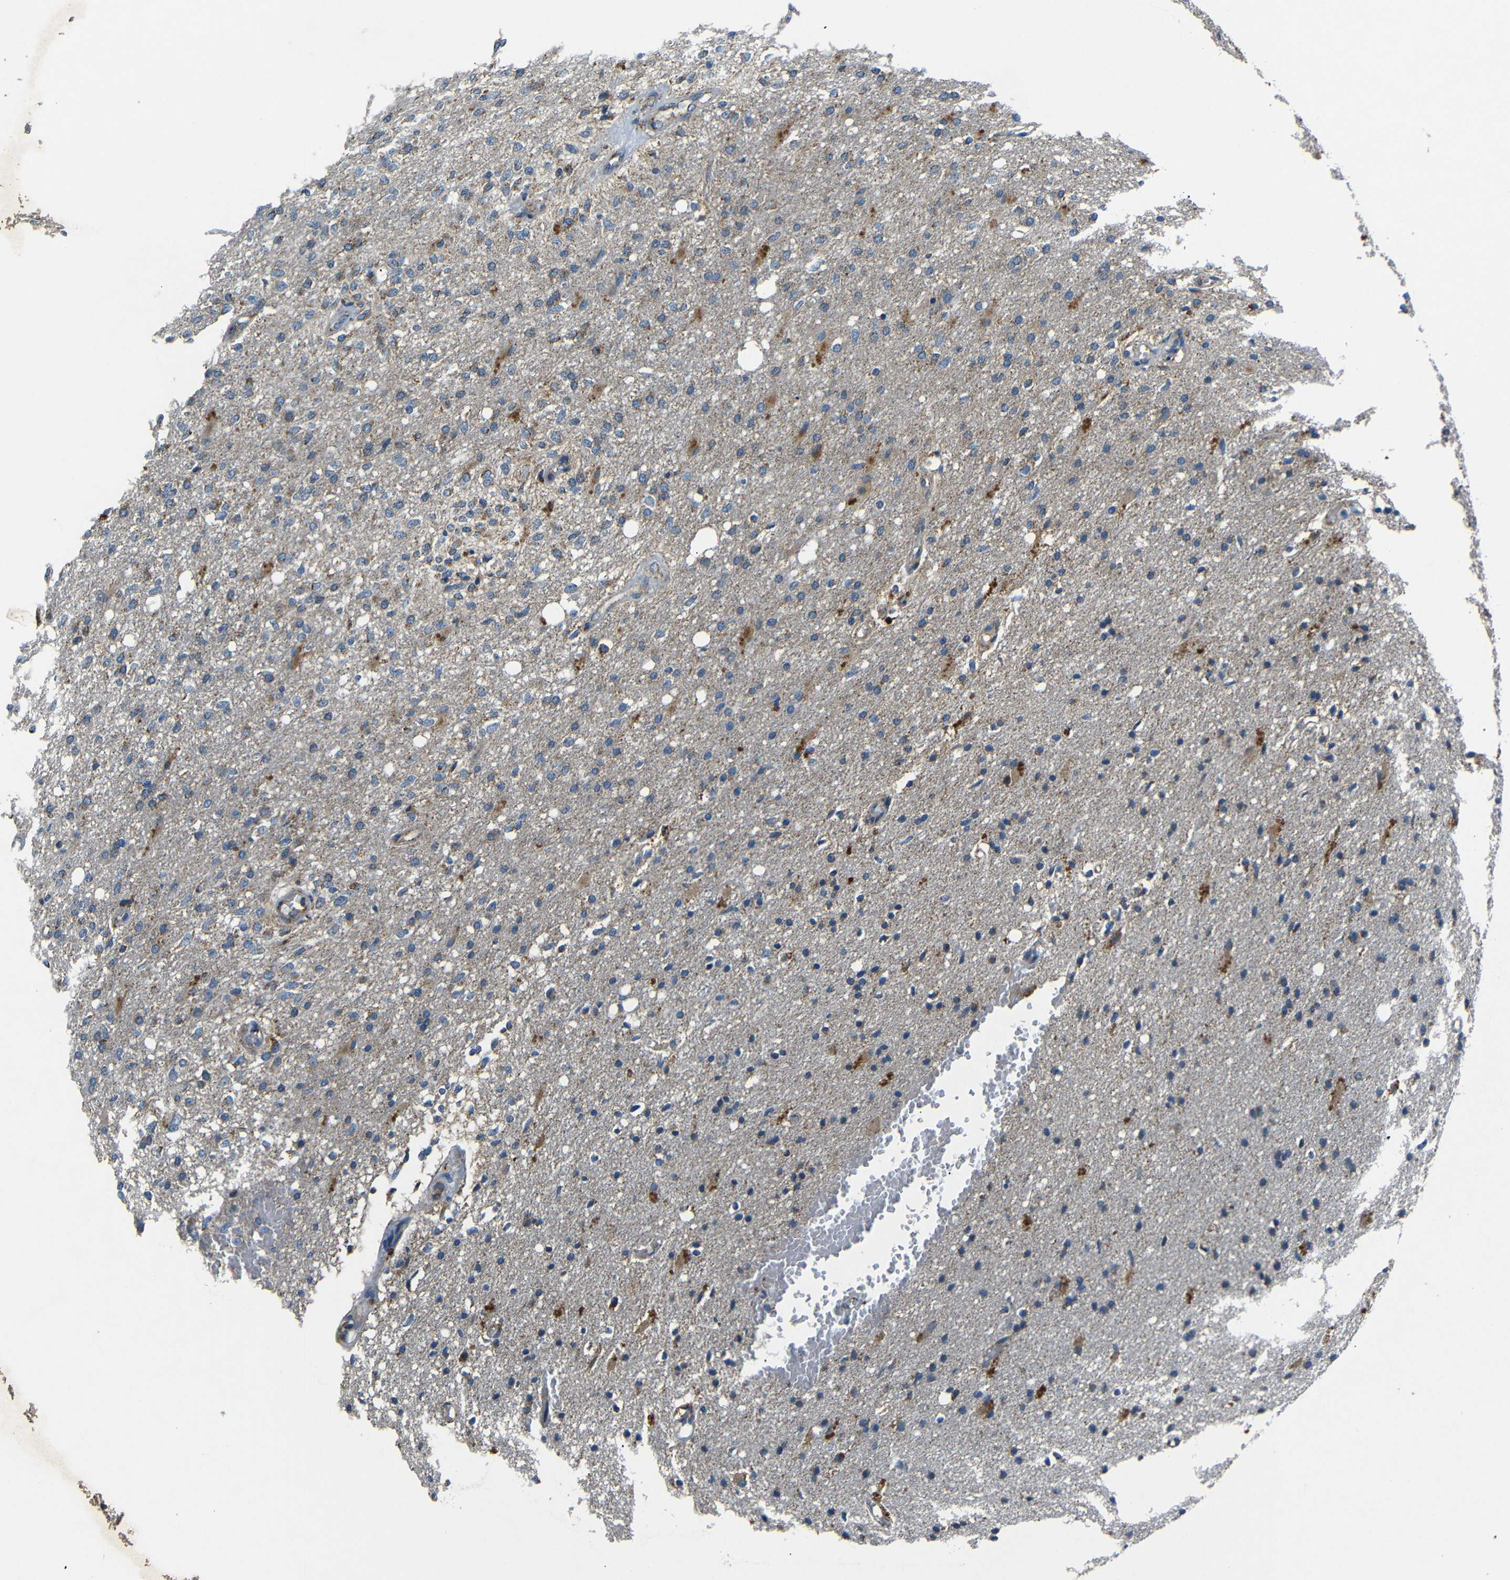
{"staining": {"intensity": "moderate", "quantity": "25%-75%", "location": "cytoplasmic/membranous"}, "tissue": "glioma", "cell_type": "Tumor cells", "image_type": "cancer", "snomed": [{"axis": "morphology", "description": "Normal tissue, NOS"}, {"axis": "morphology", "description": "Glioma, malignant, High grade"}, {"axis": "topography", "description": "Cerebral cortex"}], "caption": "IHC of human glioma demonstrates medium levels of moderate cytoplasmic/membranous staining in approximately 25%-75% of tumor cells.", "gene": "NETO2", "patient": {"sex": "male", "age": 77}}